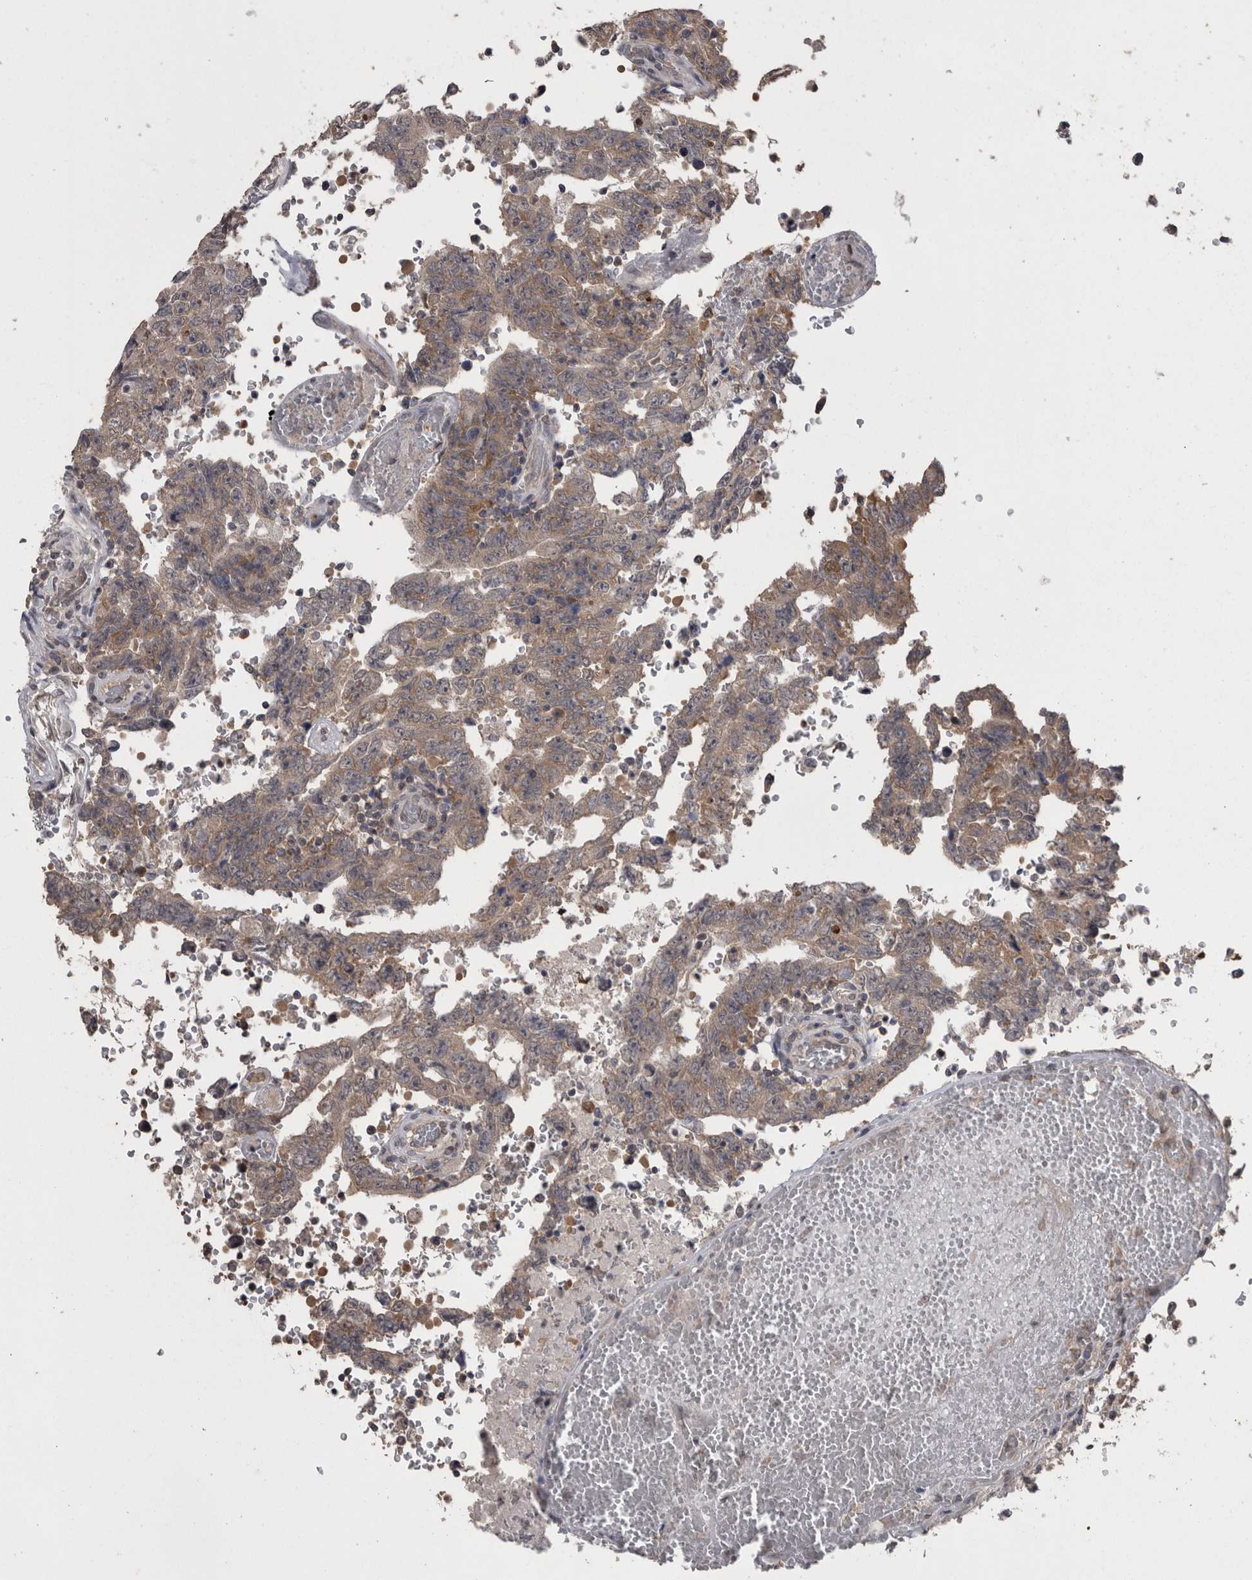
{"staining": {"intensity": "moderate", "quantity": ">75%", "location": "cytoplasmic/membranous"}, "tissue": "testis cancer", "cell_type": "Tumor cells", "image_type": "cancer", "snomed": [{"axis": "morphology", "description": "Carcinoma, Embryonal, NOS"}, {"axis": "topography", "description": "Testis"}], "caption": "Moderate cytoplasmic/membranous staining for a protein is identified in about >75% of tumor cells of embryonal carcinoma (testis) using immunohistochemistry (IHC).", "gene": "DDX6", "patient": {"sex": "male", "age": 26}}